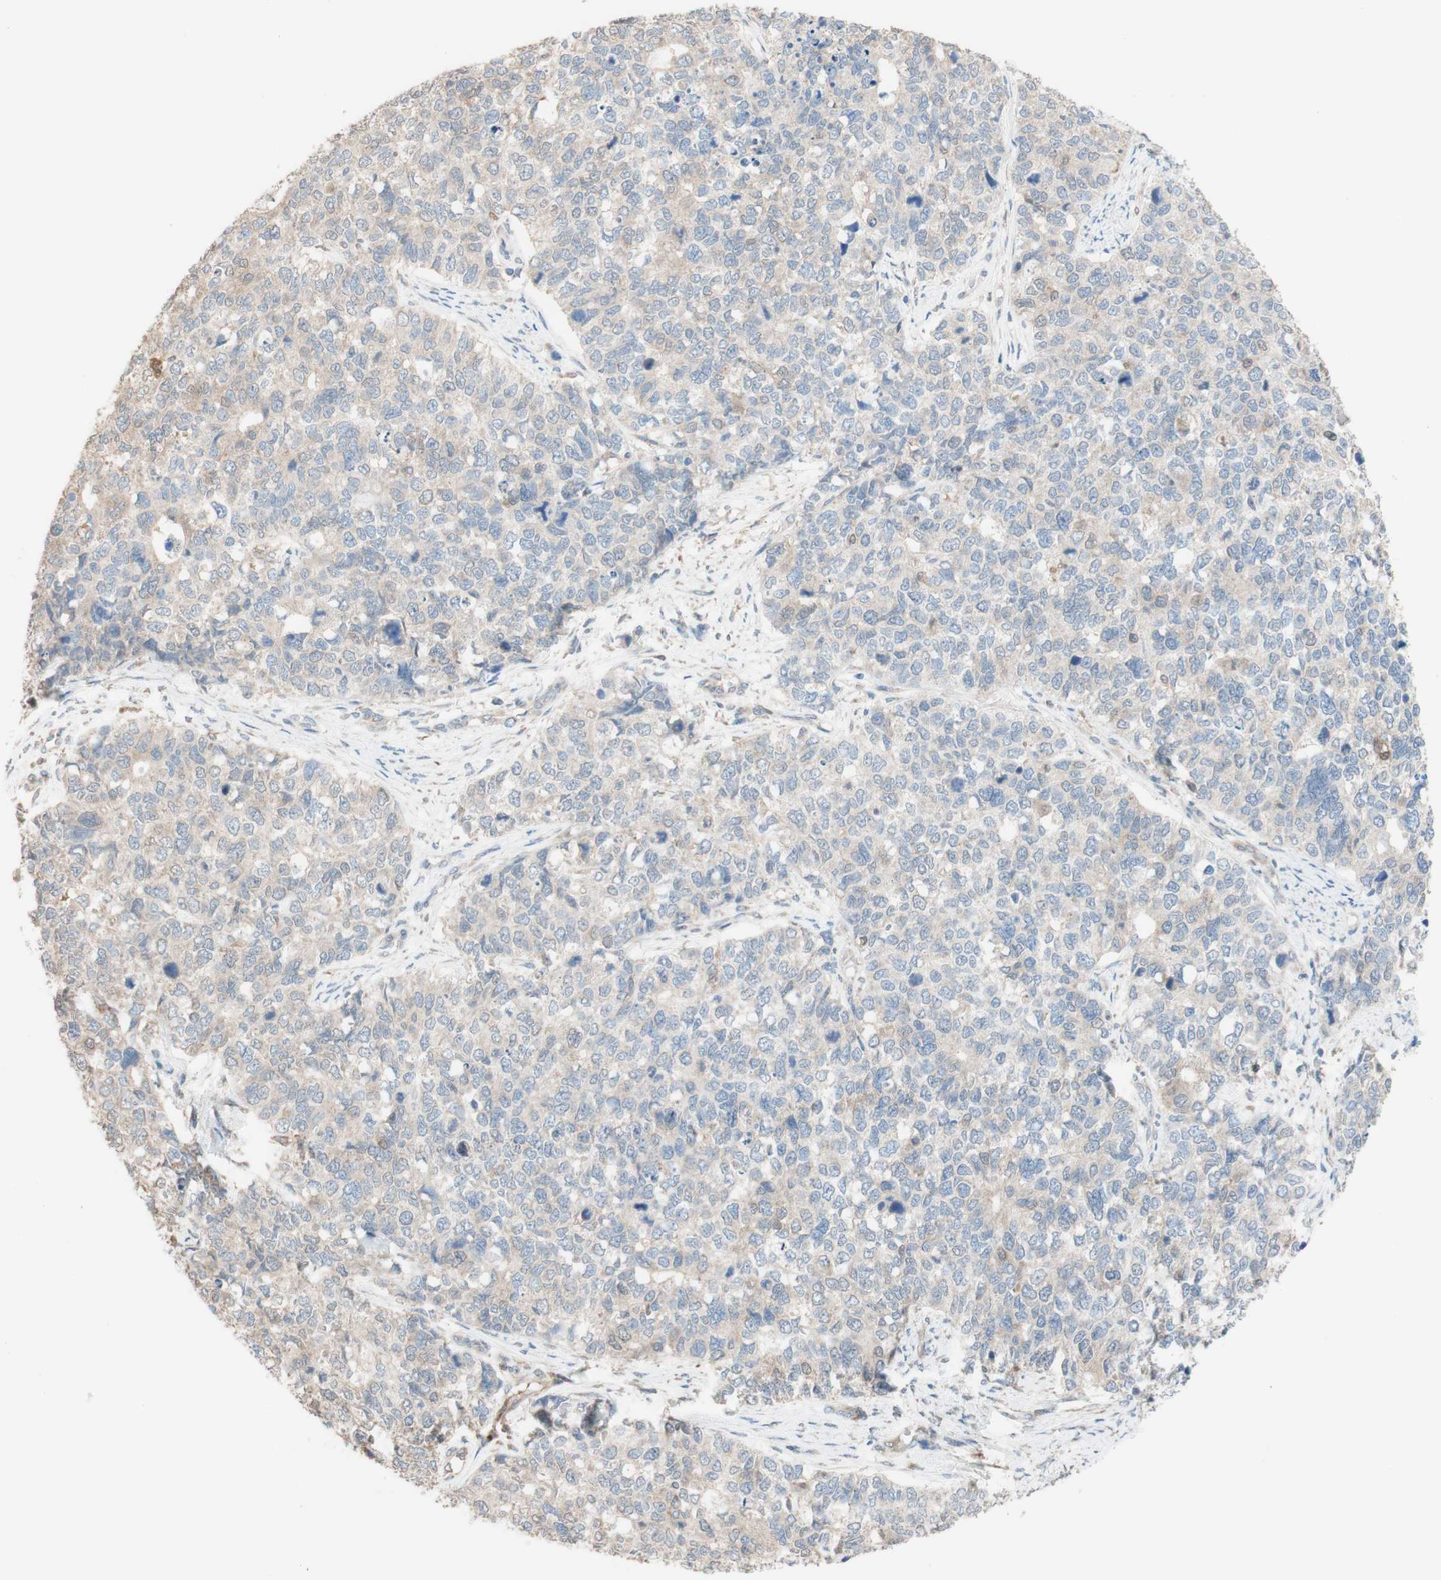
{"staining": {"intensity": "weak", "quantity": ">75%", "location": "cytoplasmic/membranous"}, "tissue": "cervical cancer", "cell_type": "Tumor cells", "image_type": "cancer", "snomed": [{"axis": "morphology", "description": "Squamous cell carcinoma, NOS"}, {"axis": "topography", "description": "Cervix"}], "caption": "A low amount of weak cytoplasmic/membranous positivity is present in approximately >75% of tumor cells in cervical squamous cell carcinoma tissue.", "gene": "COMT", "patient": {"sex": "female", "age": 63}}